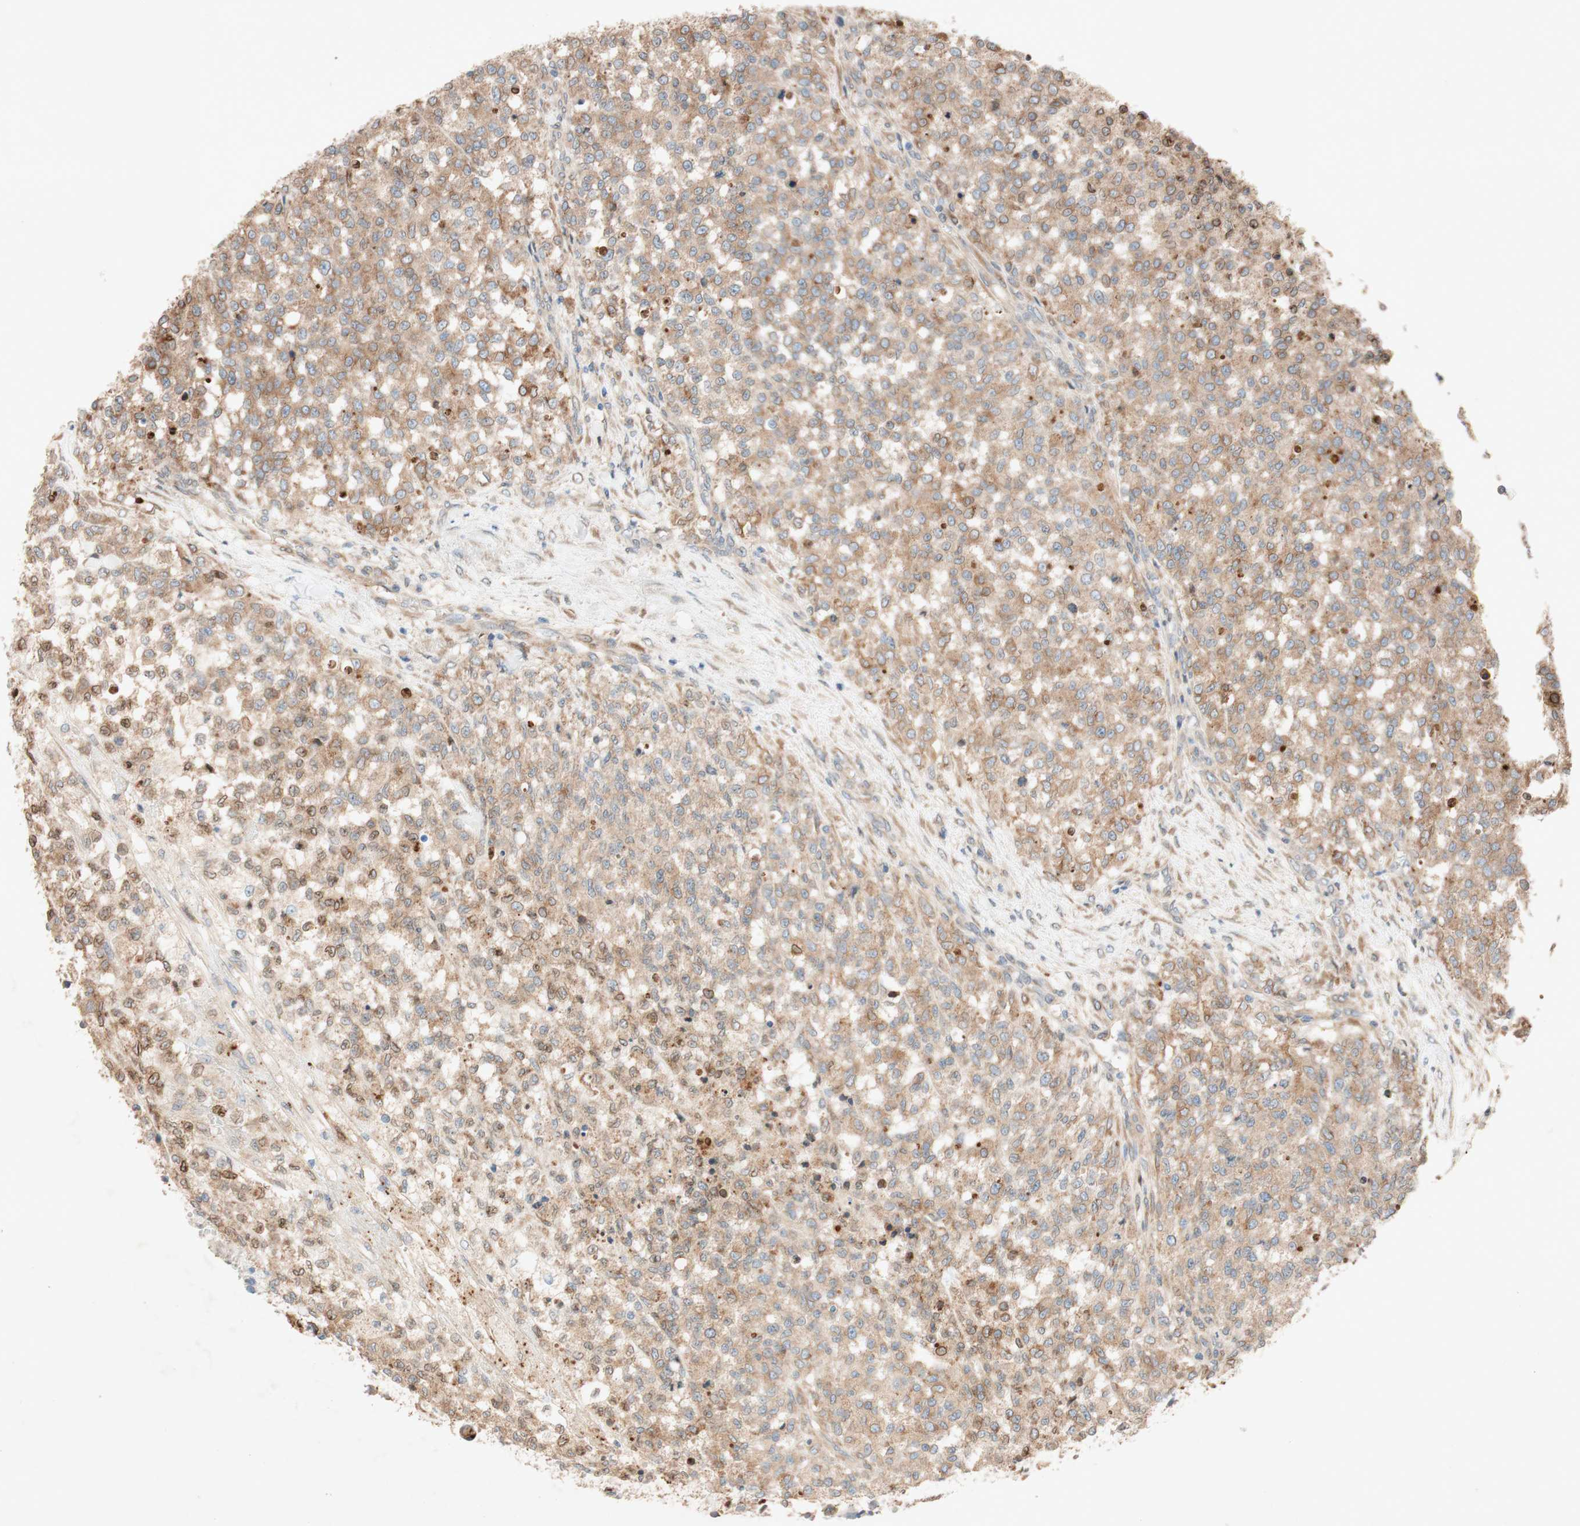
{"staining": {"intensity": "weak", "quantity": ">75%", "location": "none"}, "tissue": "testis cancer", "cell_type": "Tumor cells", "image_type": "cancer", "snomed": [{"axis": "morphology", "description": "Seminoma, NOS"}, {"axis": "topography", "description": "Testis"}], "caption": "Testis cancer (seminoma) stained with a protein marker reveals weak staining in tumor cells.", "gene": "PTPRU", "patient": {"sex": "male", "age": 59}}